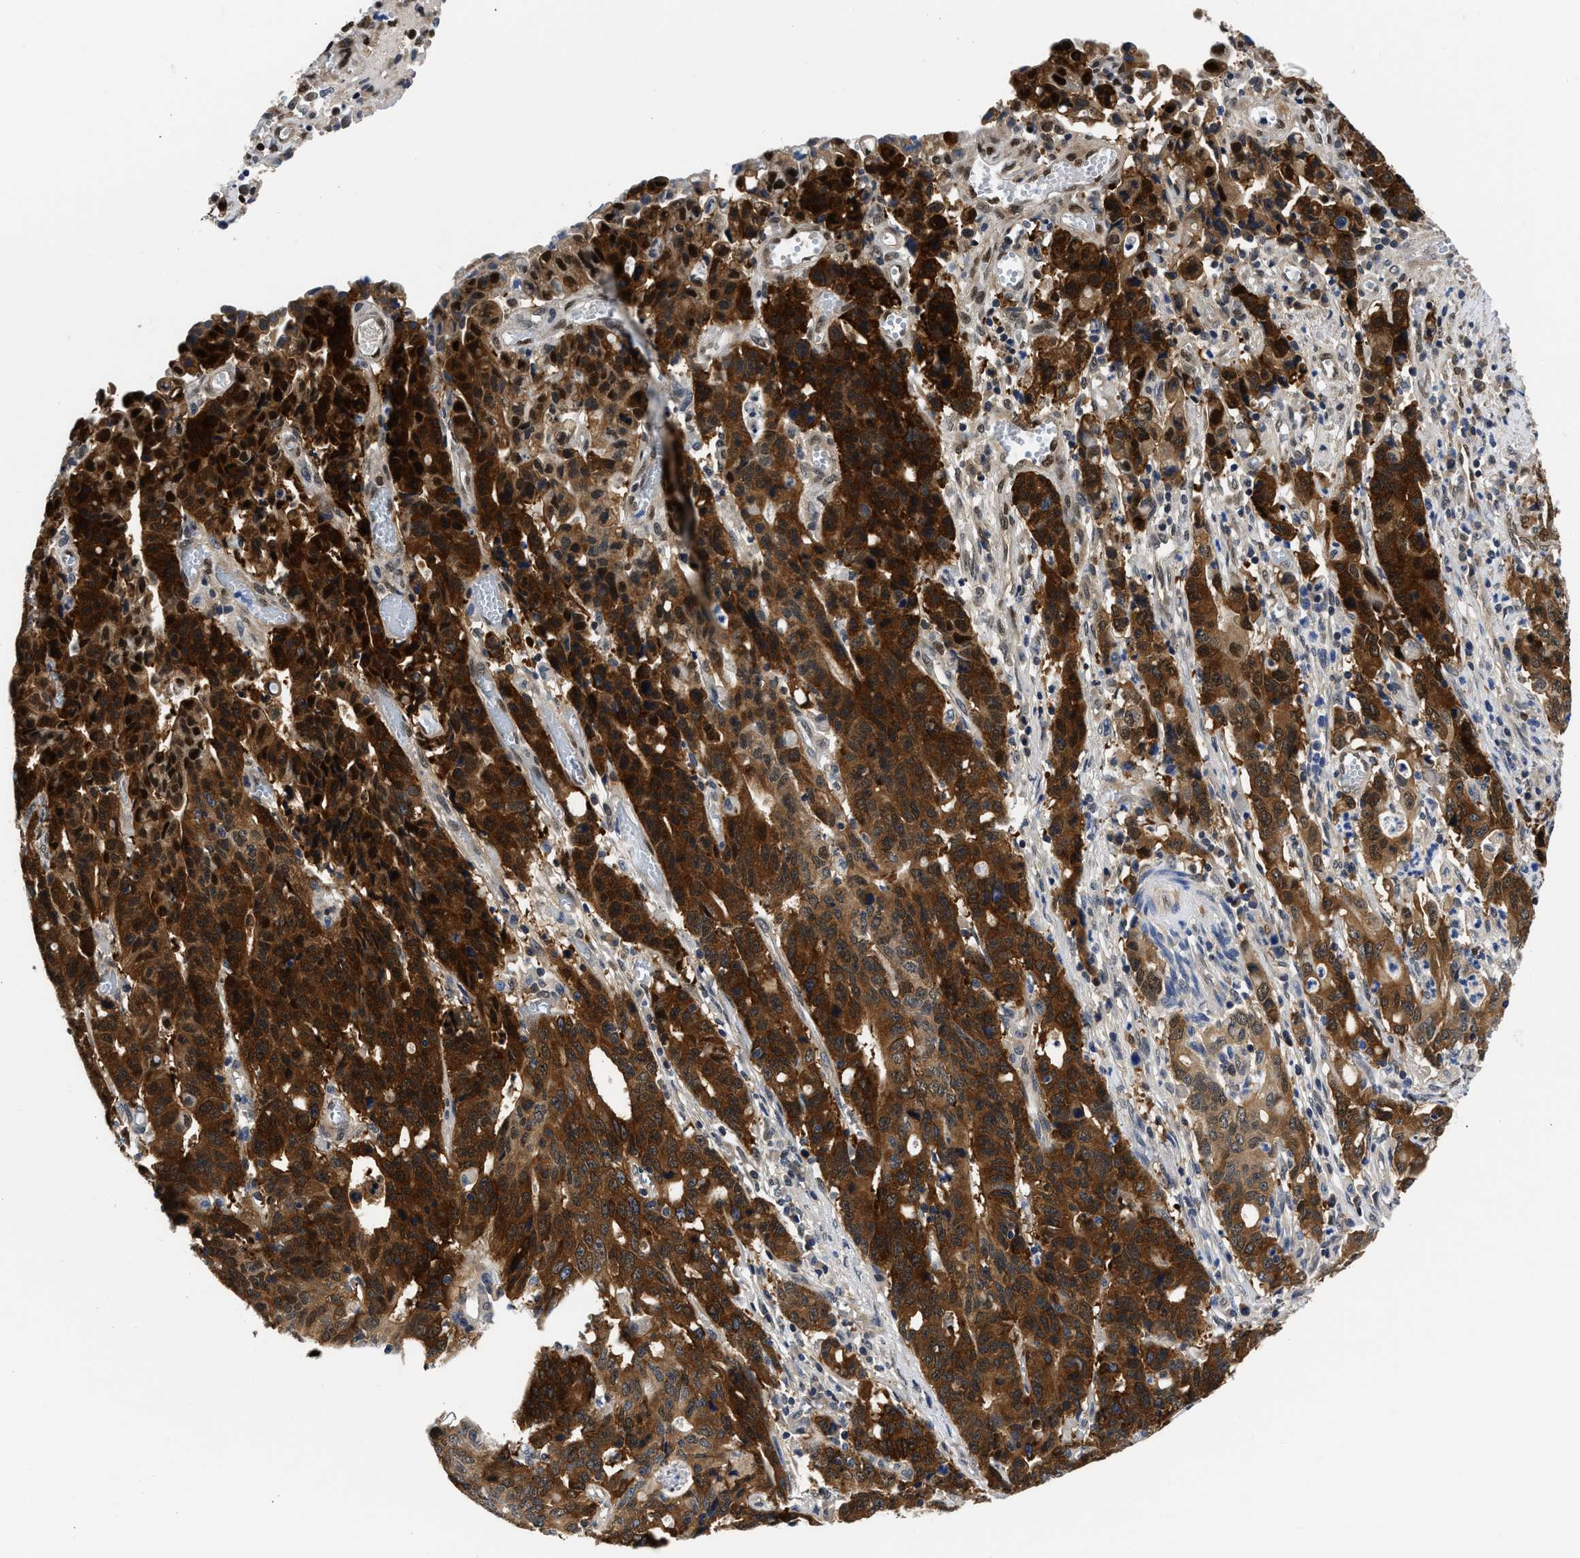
{"staining": {"intensity": "strong", "quantity": ">75%", "location": "cytoplasmic/membranous,nuclear"}, "tissue": "stomach cancer", "cell_type": "Tumor cells", "image_type": "cancer", "snomed": [{"axis": "morphology", "description": "Adenocarcinoma, NOS"}, {"axis": "topography", "description": "Stomach, upper"}], "caption": "Stomach adenocarcinoma stained with DAB (3,3'-diaminobenzidine) IHC reveals high levels of strong cytoplasmic/membranous and nuclear staining in approximately >75% of tumor cells.", "gene": "XPO5", "patient": {"sex": "male", "age": 69}}